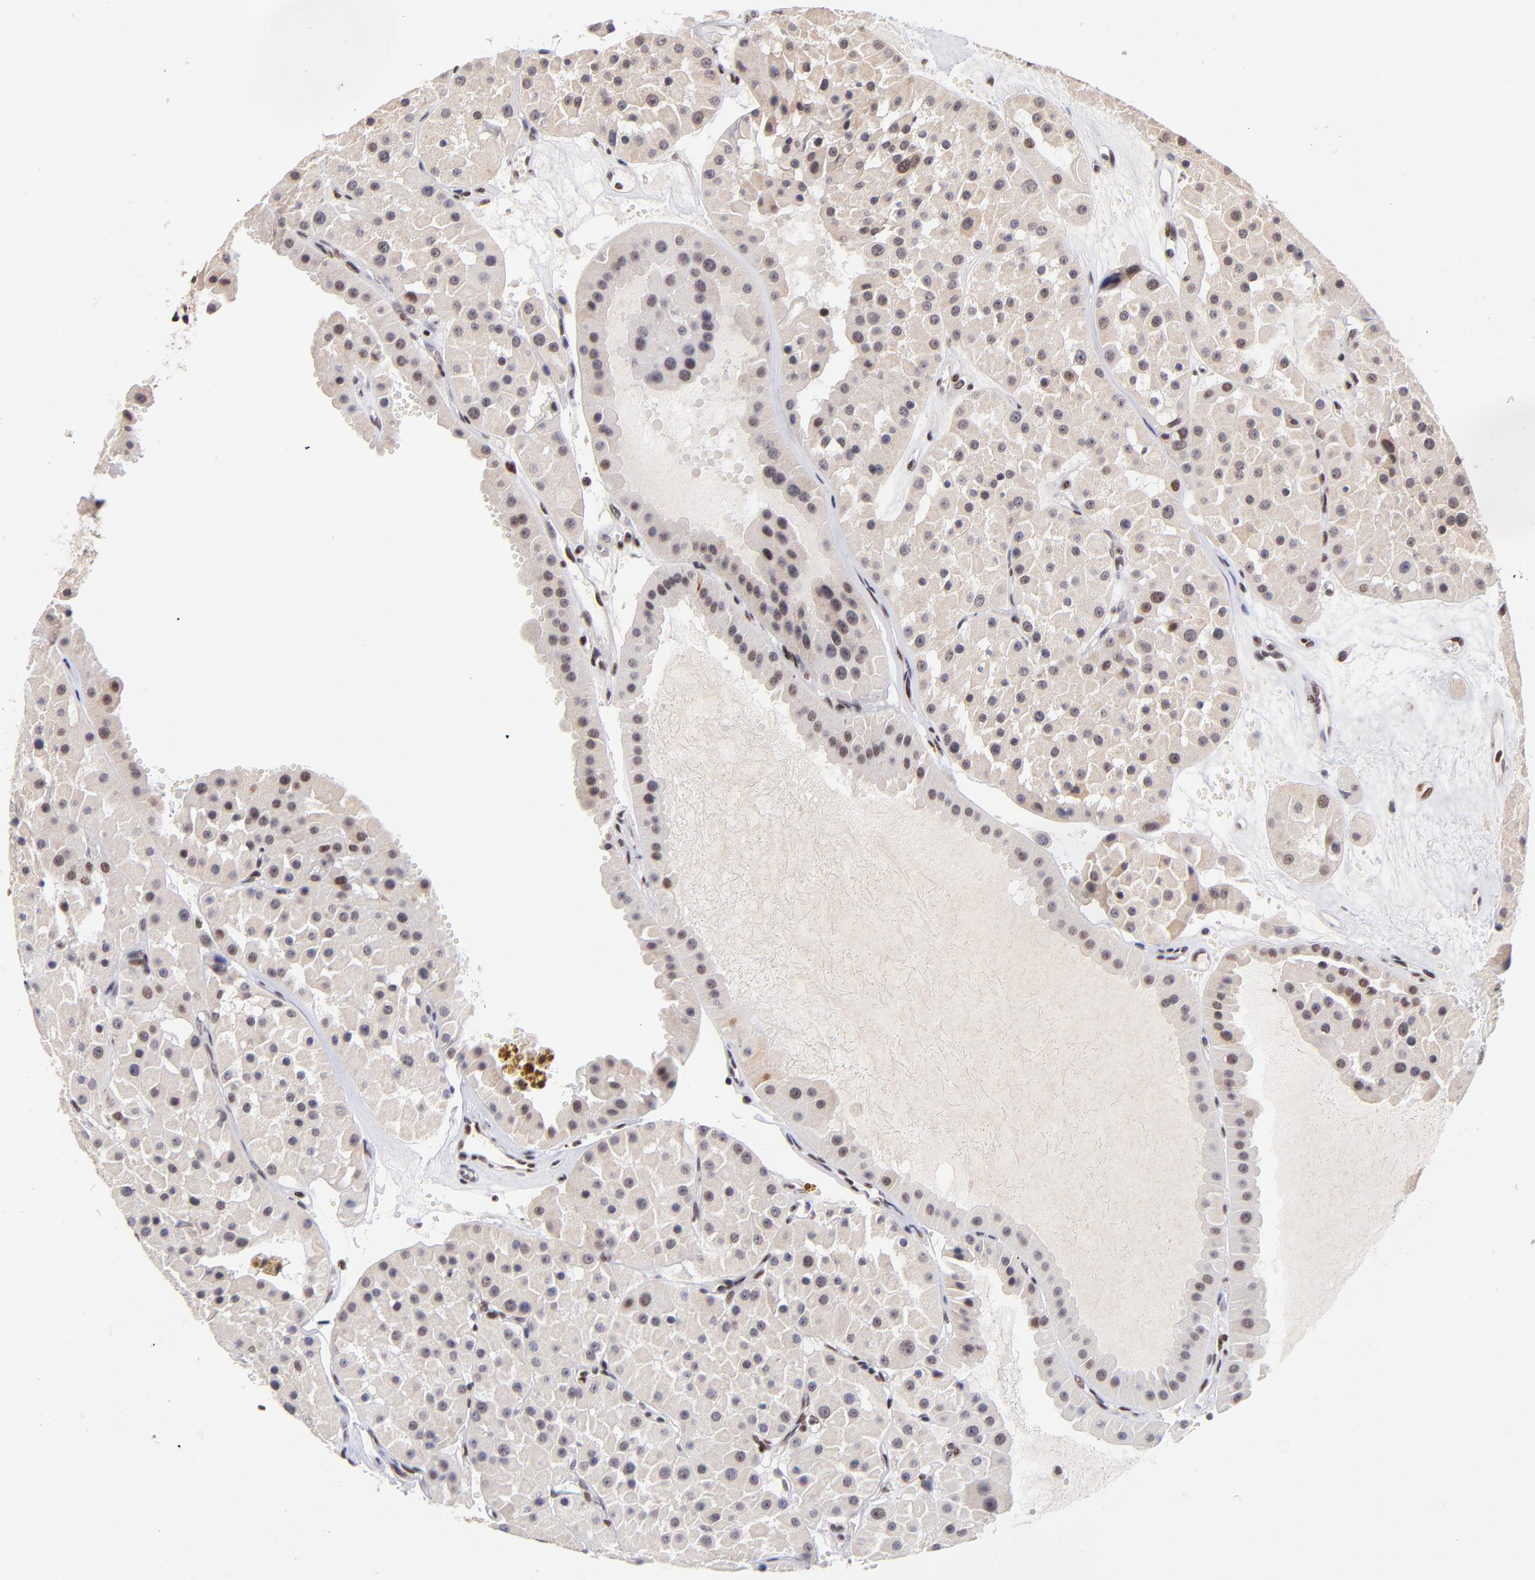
{"staining": {"intensity": "moderate", "quantity": ">75%", "location": "nuclear"}, "tissue": "renal cancer", "cell_type": "Tumor cells", "image_type": "cancer", "snomed": [{"axis": "morphology", "description": "Adenocarcinoma, uncertain malignant potential"}, {"axis": "topography", "description": "Kidney"}], "caption": "High-magnification brightfield microscopy of renal cancer stained with DAB (brown) and counterstained with hematoxylin (blue). tumor cells exhibit moderate nuclear staining is appreciated in about>75% of cells.", "gene": "MIDEAS", "patient": {"sex": "male", "age": 63}}